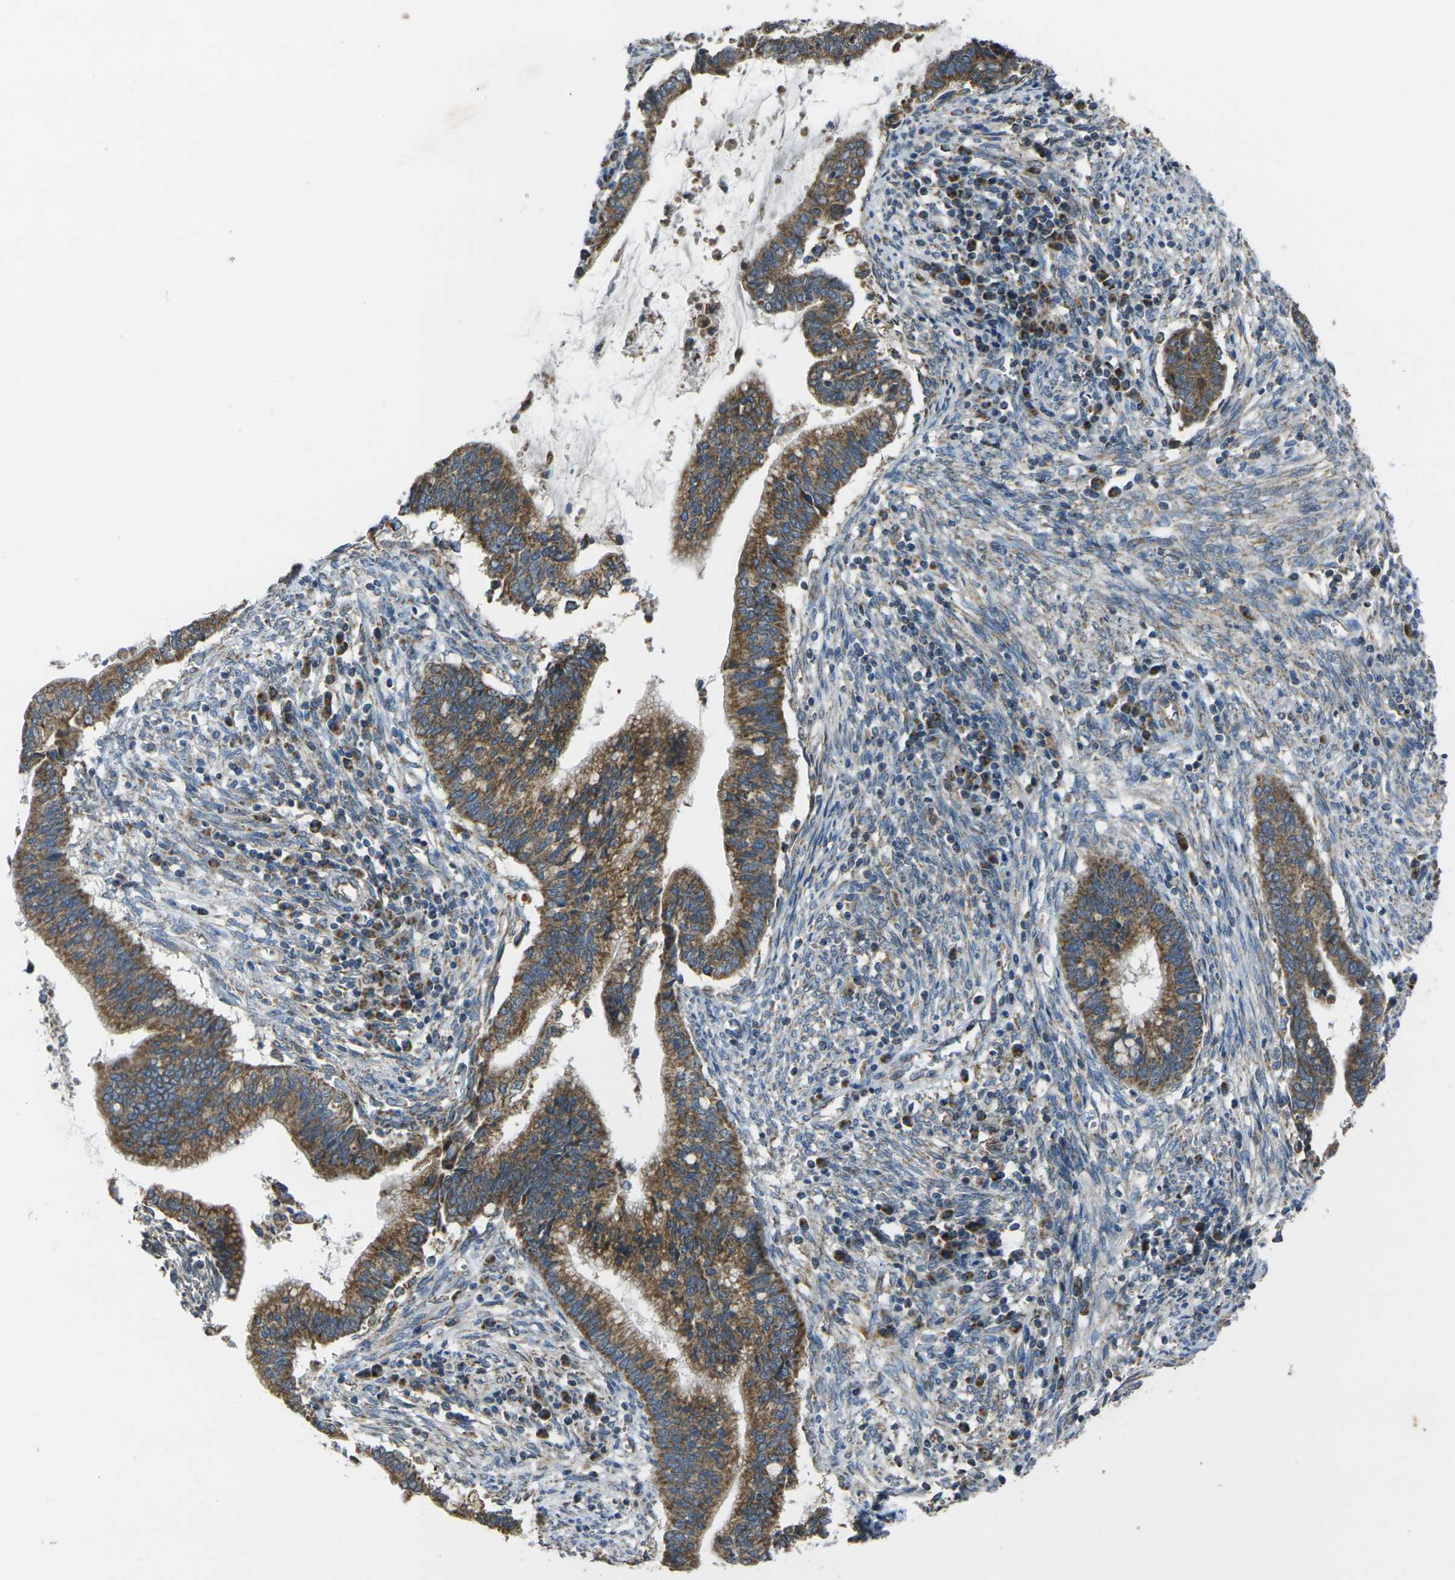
{"staining": {"intensity": "moderate", "quantity": ">75%", "location": "cytoplasmic/membranous"}, "tissue": "cervical cancer", "cell_type": "Tumor cells", "image_type": "cancer", "snomed": [{"axis": "morphology", "description": "Adenocarcinoma, NOS"}, {"axis": "topography", "description": "Cervix"}], "caption": "Immunohistochemical staining of cervical cancer (adenocarcinoma) reveals medium levels of moderate cytoplasmic/membranous protein expression in approximately >75% of tumor cells.", "gene": "TMEM120B", "patient": {"sex": "female", "age": 44}}